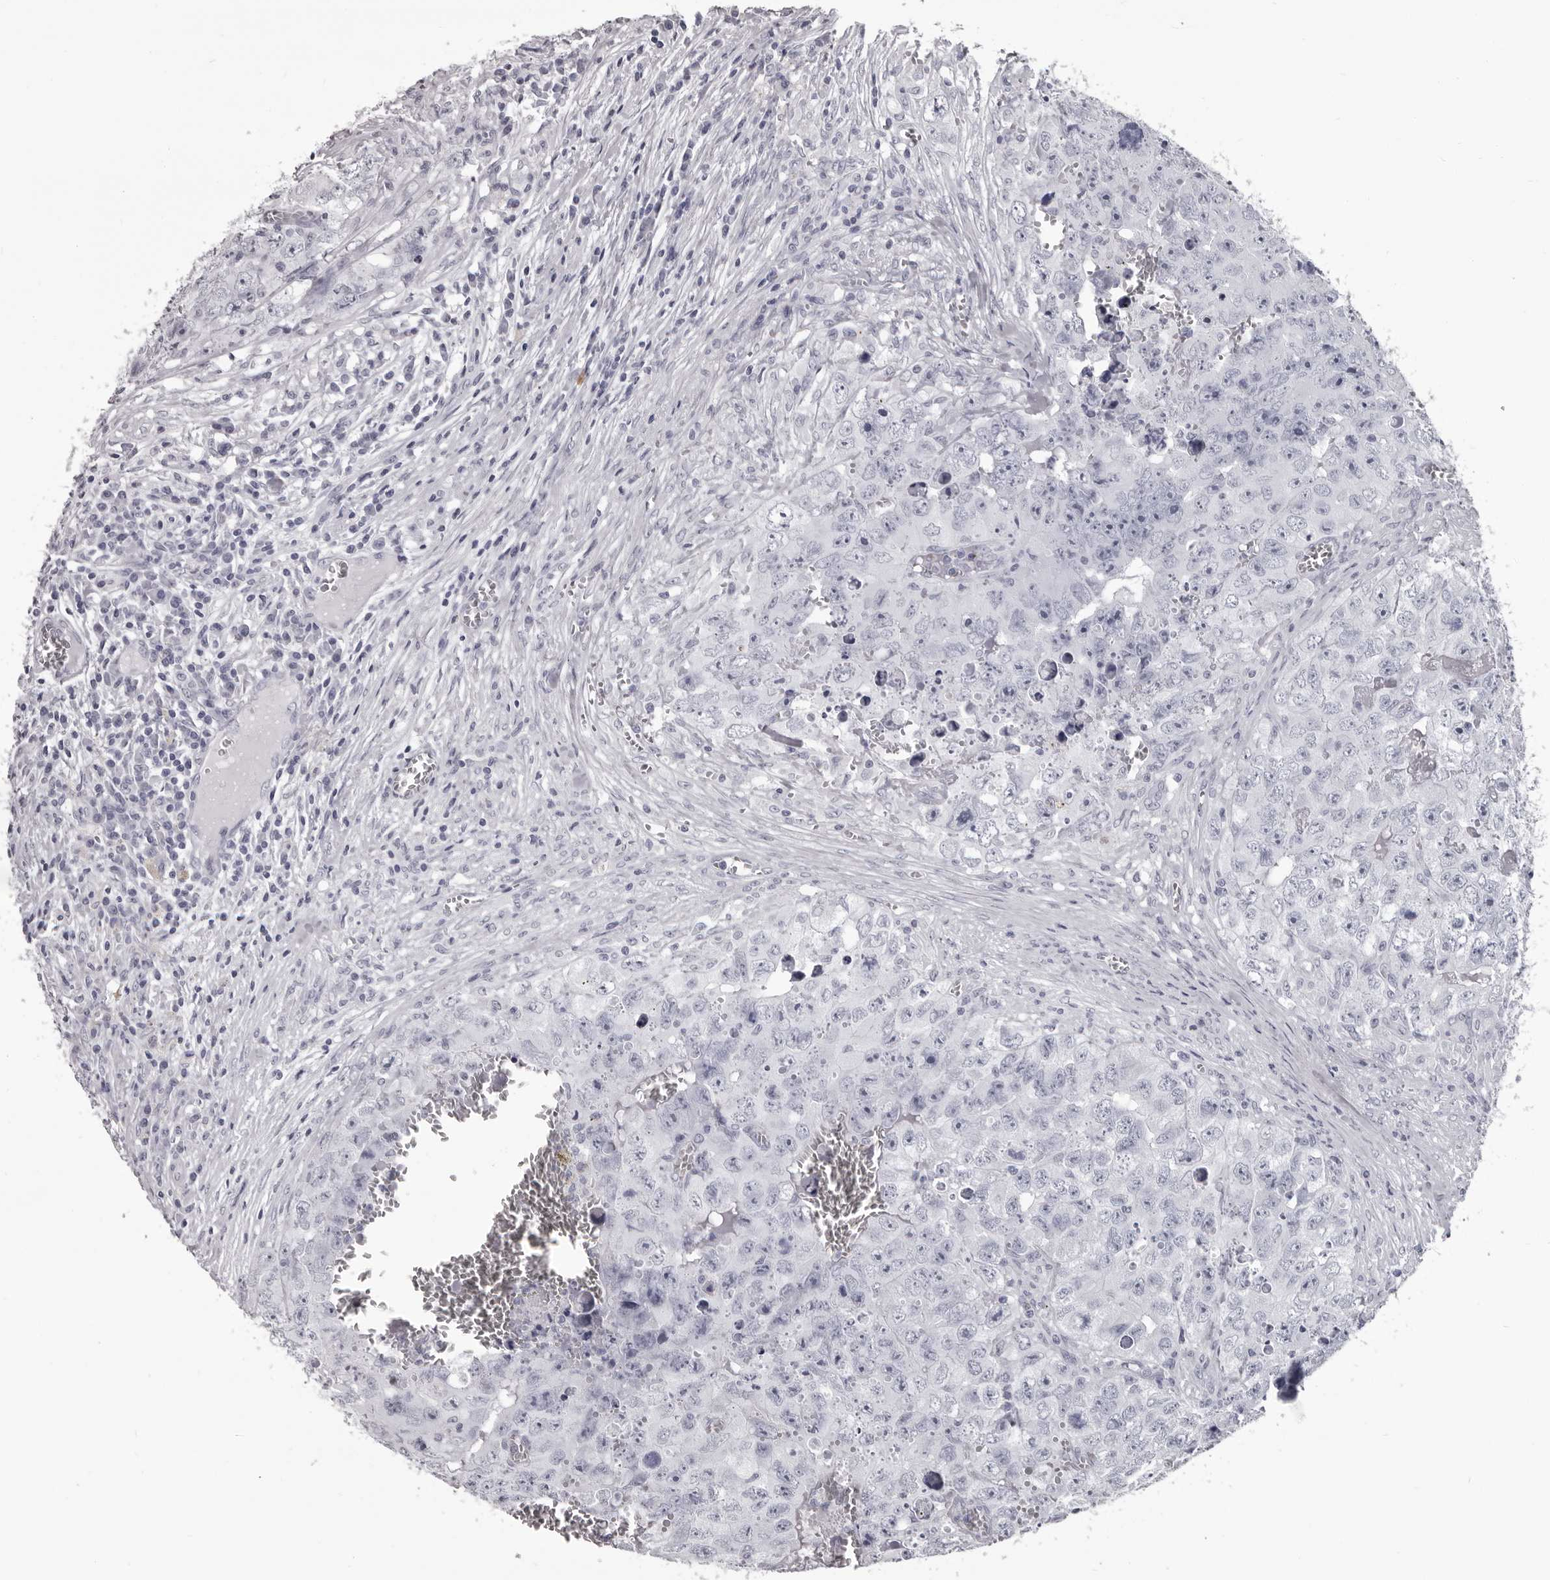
{"staining": {"intensity": "negative", "quantity": "none", "location": "none"}, "tissue": "testis cancer", "cell_type": "Tumor cells", "image_type": "cancer", "snomed": [{"axis": "morphology", "description": "Seminoma, NOS"}, {"axis": "morphology", "description": "Carcinoma, Embryonal, NOS"}, {"axis": "topography", "description": "Testis"}], "caption": "High magnification brightfield microscopy of testis cancer (embryonal carcinoma) stained with DAB (3,3'-diaminobenzidine) (brown) and counterstained with hematoxylin (blue): tumor cells show no significant expression.", "gene": "GZMH", "patient": {"sex": "male", "age": 43}}